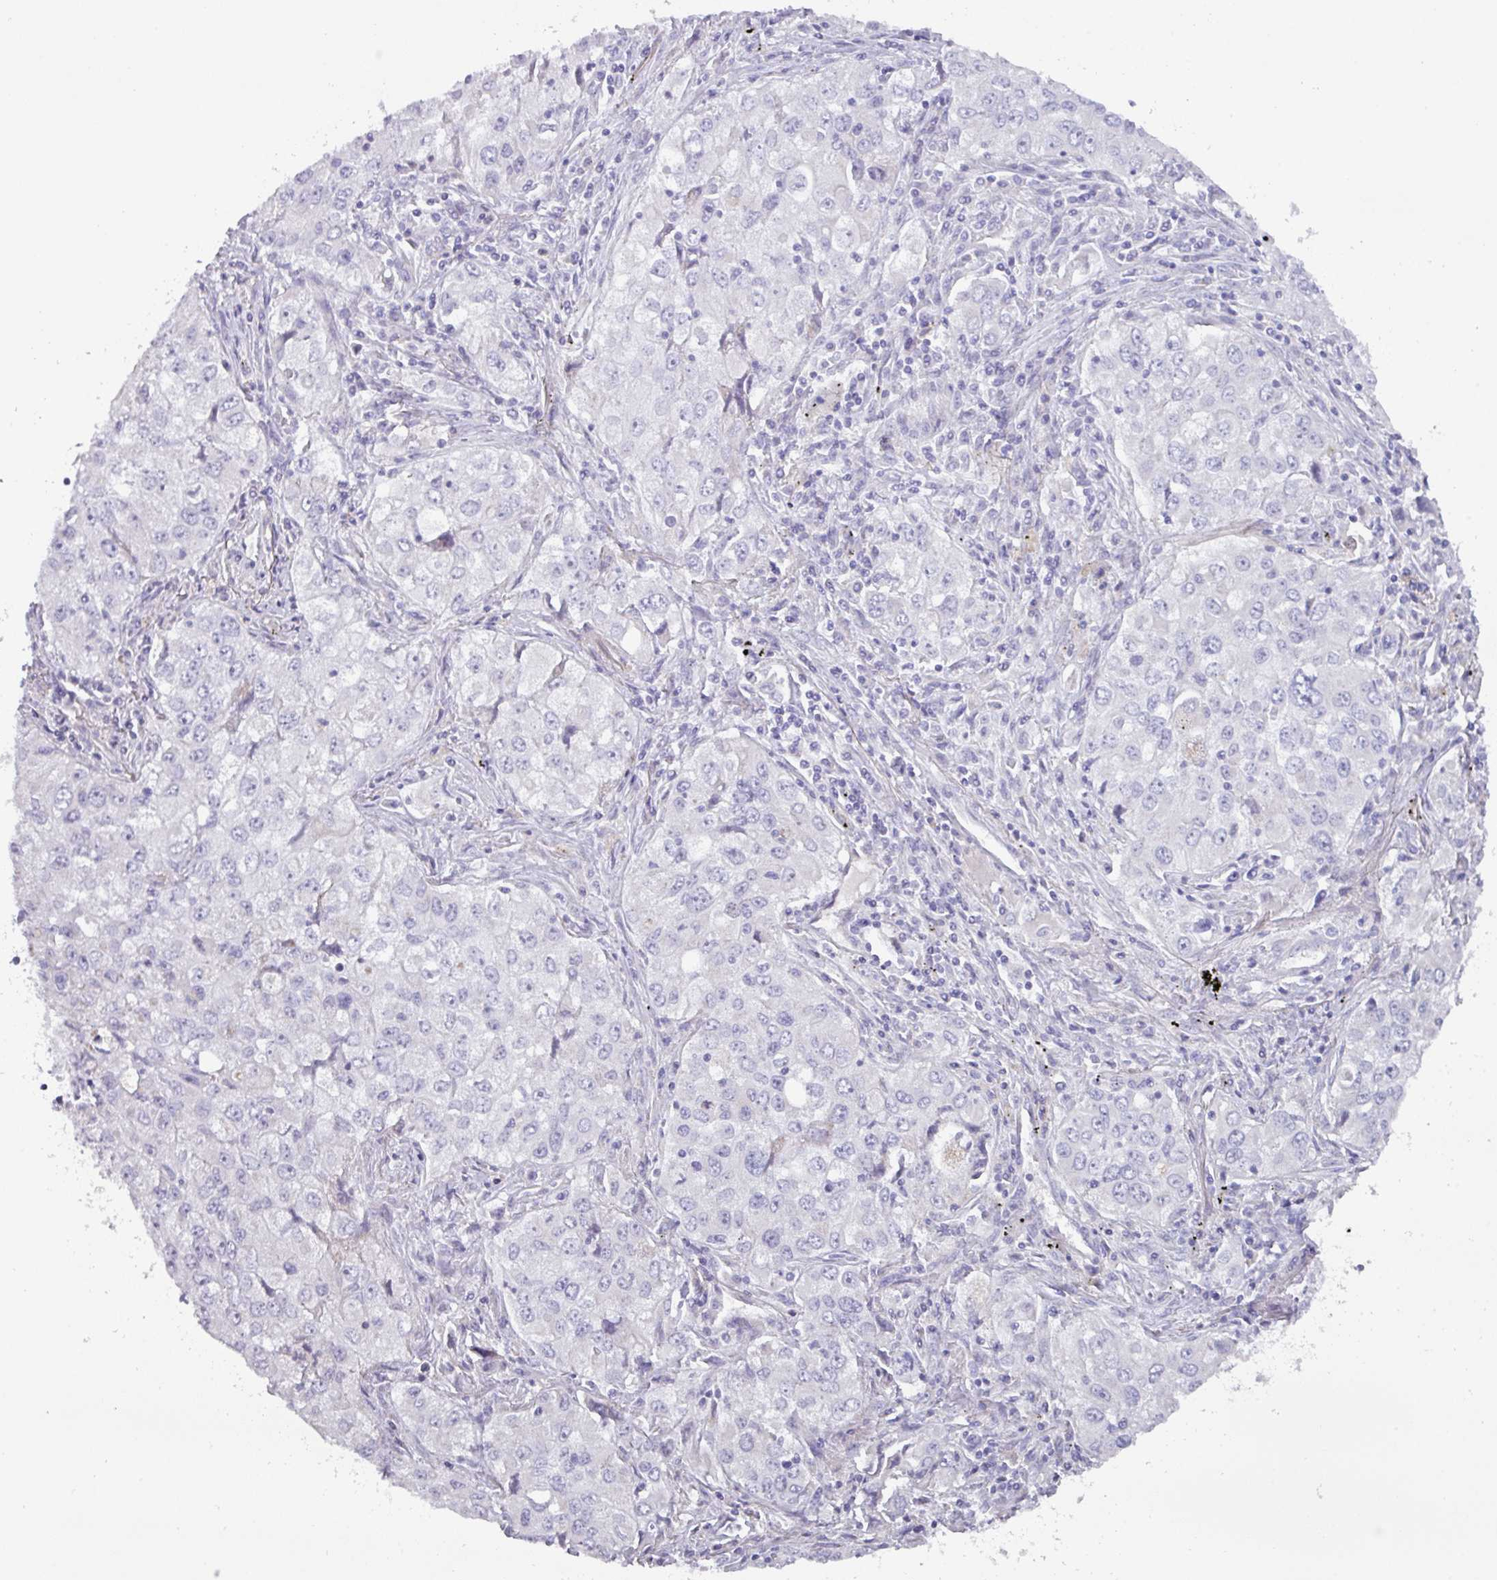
{"staining": {"intensity": "negative", "quantity": "none", "location": "none"}, "tissue": "lung cancer", "cell_type": "Tumor cells", "image_type": "cancer", "snomed": [{"axis": "morphology", "description": "Adenocarcinoma, NOS"}, {"axis": "morphology", "description": "Adenocarcinoma, metastatic, NOS"}, {"axis": "topography", "description": "Lymph node"}, {"axis": "topography", "description": "Lung"}], "caption": "IHC micrograph of neoplastic tissue: lung cancer (metastatic adenocarcinoma) stained with DAB (3,3'-diaminobenzidine) displays no significant protein expression in tumor cells.", "gene": "MT-ND4", "patient": {"sex": "female", "age": 42}}